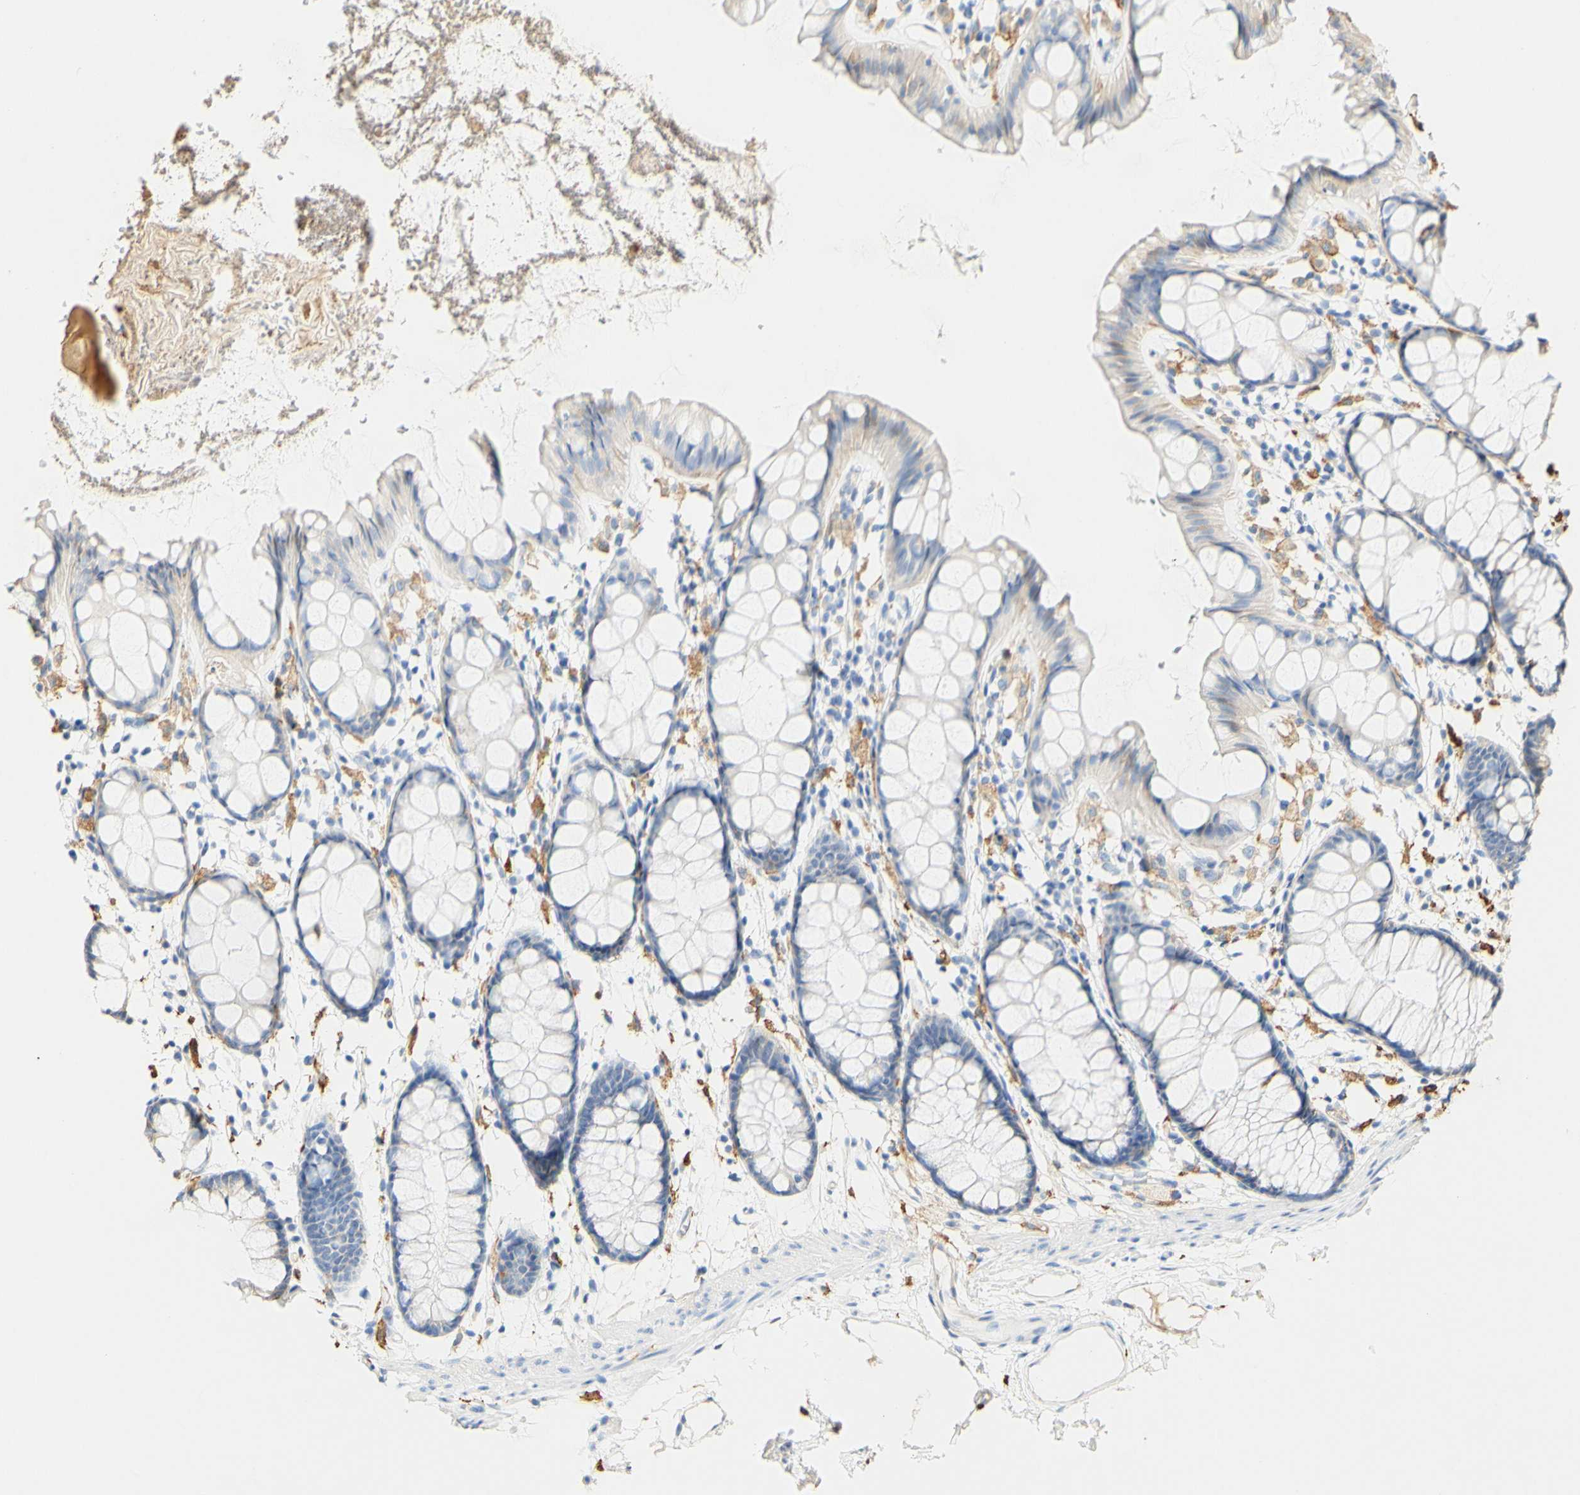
{"staining": {"intensity": "weak", "quantity": "<25%", "location": "cytoplasmic/membranous"}, "tissue": "rectum", "cell_type": "Glandular cells", "image_type": "normal", "snomed": [{"axis": "morphology", "description": "Normal tissue, NOS"}, {"axis": "topography", "description": "Rectum"}], "caption": "Micrograph shows no significant protein positivity in glandular cells of unremarkable rectum. (Brightfield microscopy of DAB immunohistochemistry at high magnification).", "gene": "FCGRT", "patient": {"sex": "female", "age": 66}}